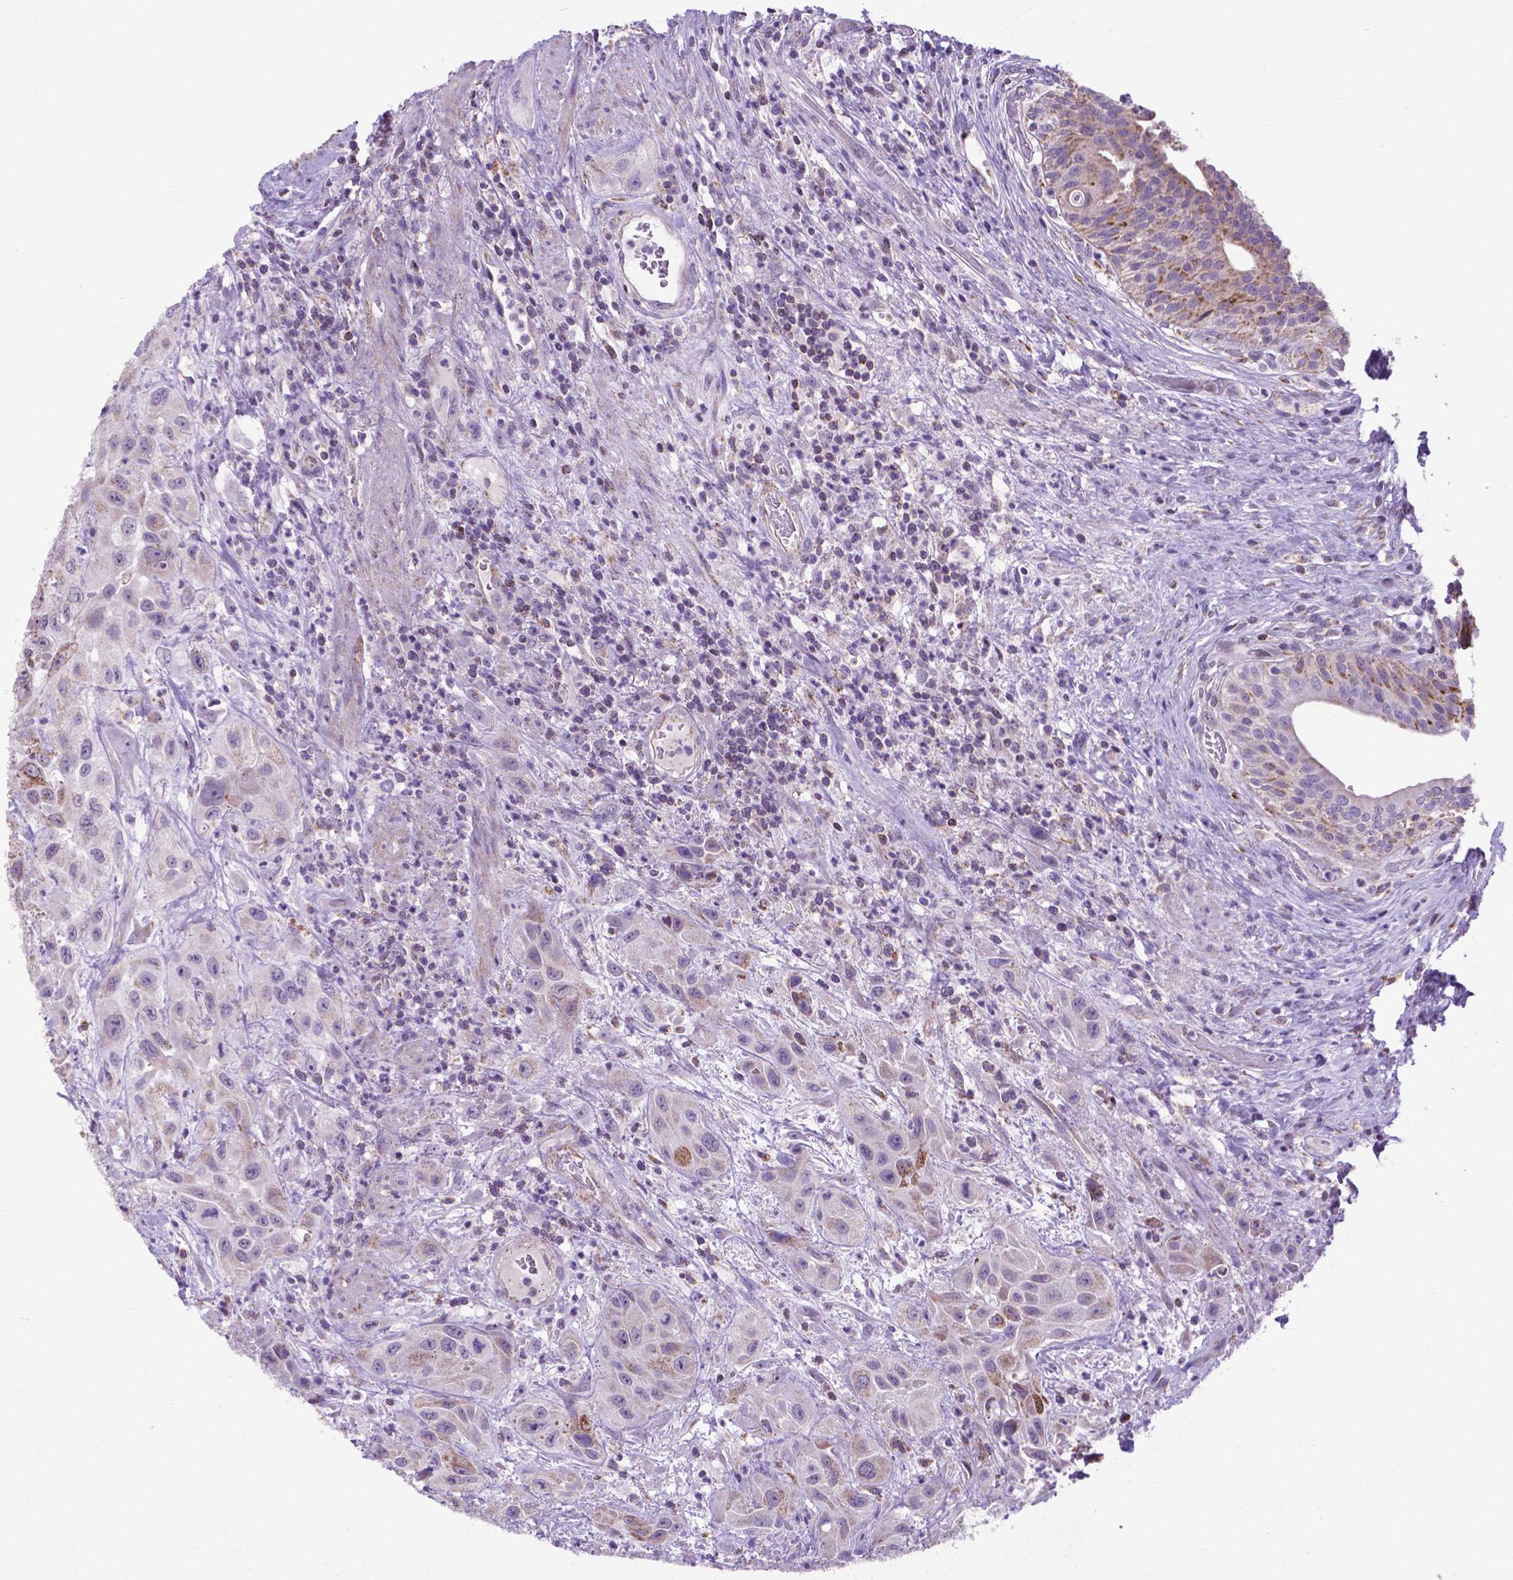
{"staining": {"intensity": "moderate", "quantity": "25%-75%", "location": "cytoplasmic/membranous"}, "tissue": "urothelial cancer", "cell_type": "Tumor cells", "image_type": "cancer", "snomed": [{"axis": "morphology", "description": "Urothelial carcinoma, High grade"}, {"axis": "topography", "description": "Urinary bladder"}], "caption": "Urothelial carcinoma (high-grade) stained with a protein marker demonstrates moderate staining in tumor cells.", "gene": "POU3F3", "patient": {"sex": "male", "age": 79}}